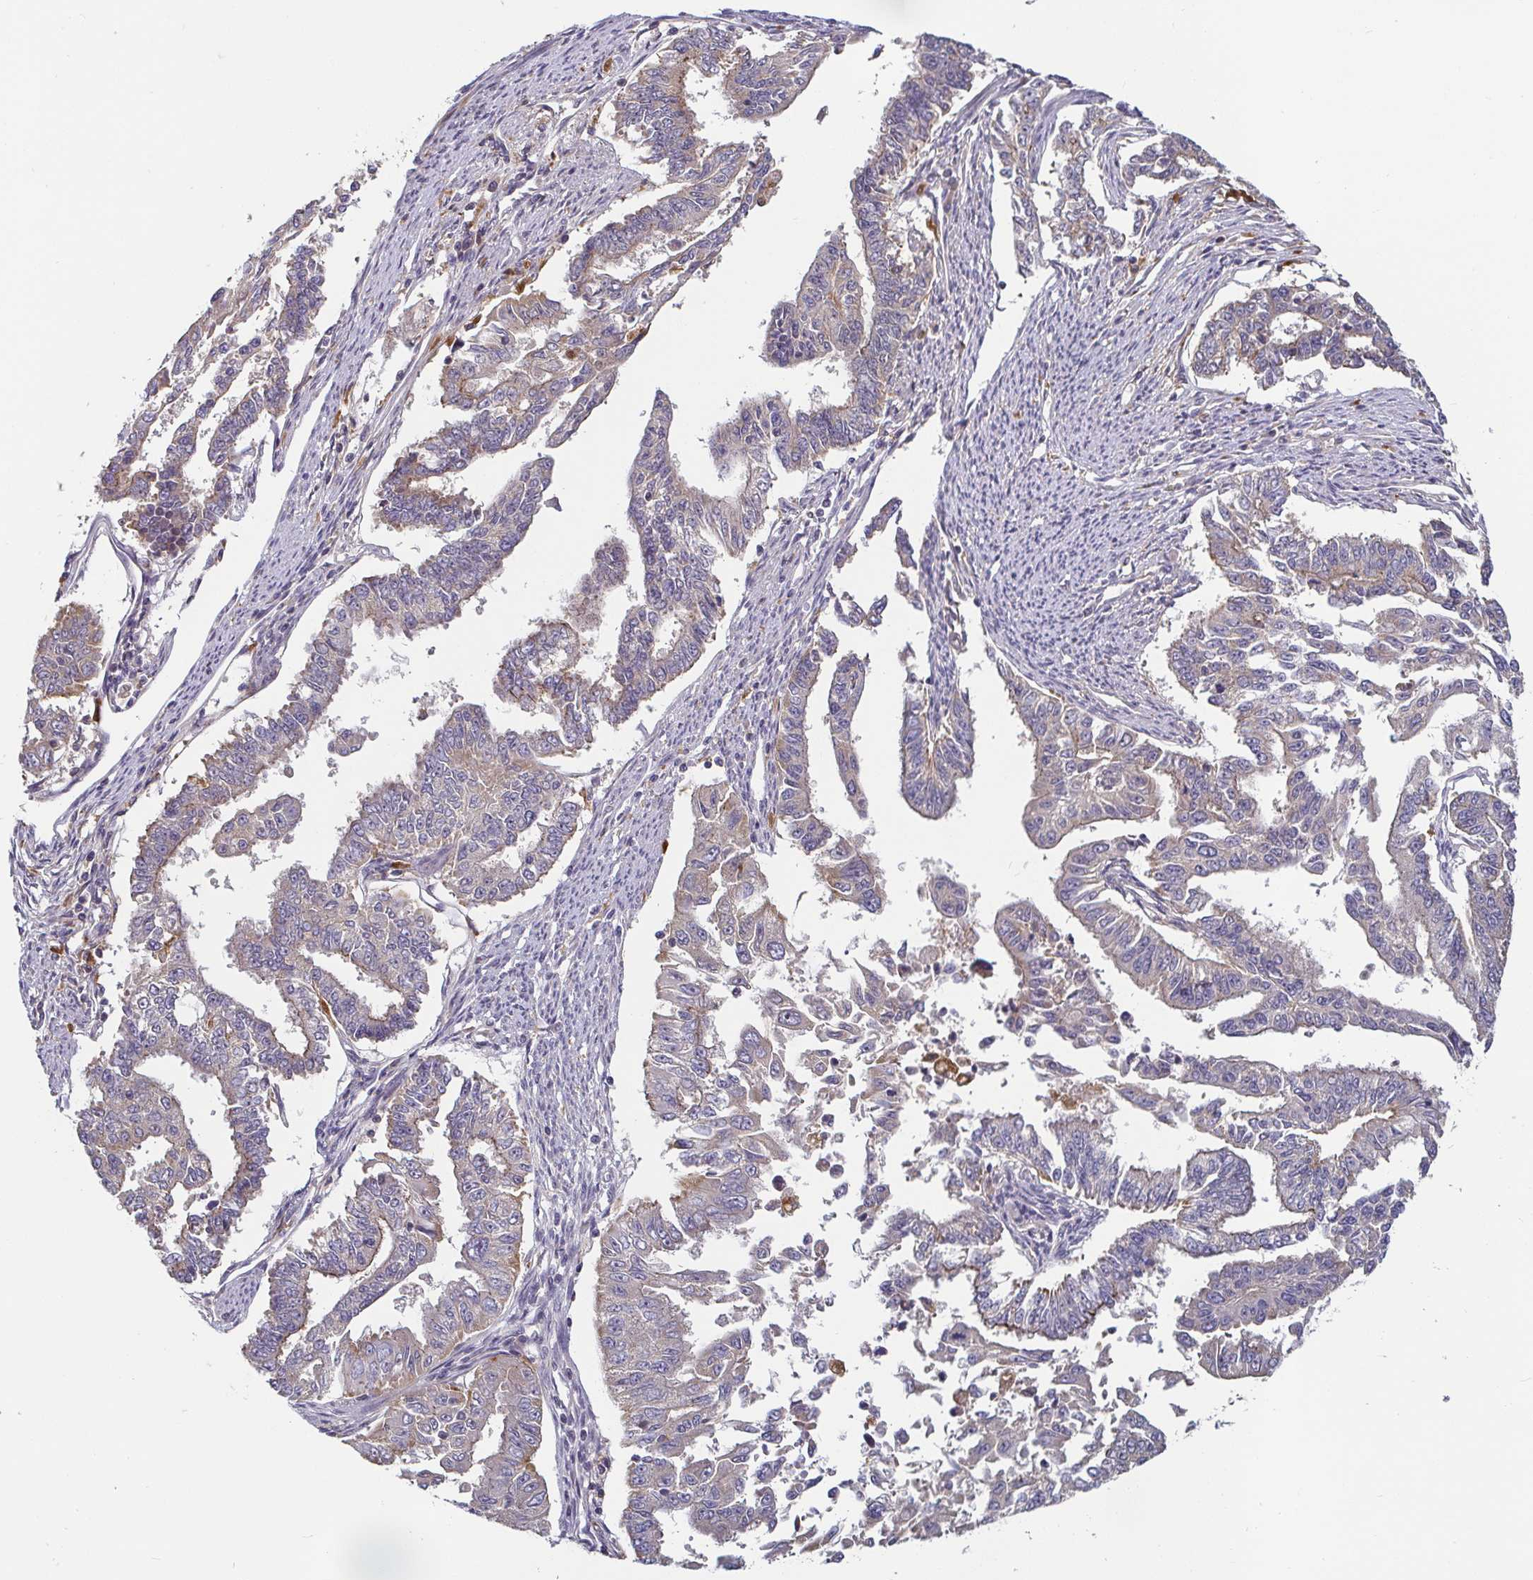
{"staining": {"intensity": "negative", "quantity": "none", "location": "none"}, "tissue": "endometrial cancer", "cell_type": "Tumor cells", "image_type": "cancer", "snomed": [{"axis": "morphology", "description": "Adenocarcinoma, NOS"}, {"axis": "topography", "description": "Uterus"}], "caption": "Endometrial cancer (adenocarcinoma) was stained to show a protein in brown. There is no significant staining in tumor cells.", "gene": "CDH18", "patient": {"sex": "female", "age": 59}}